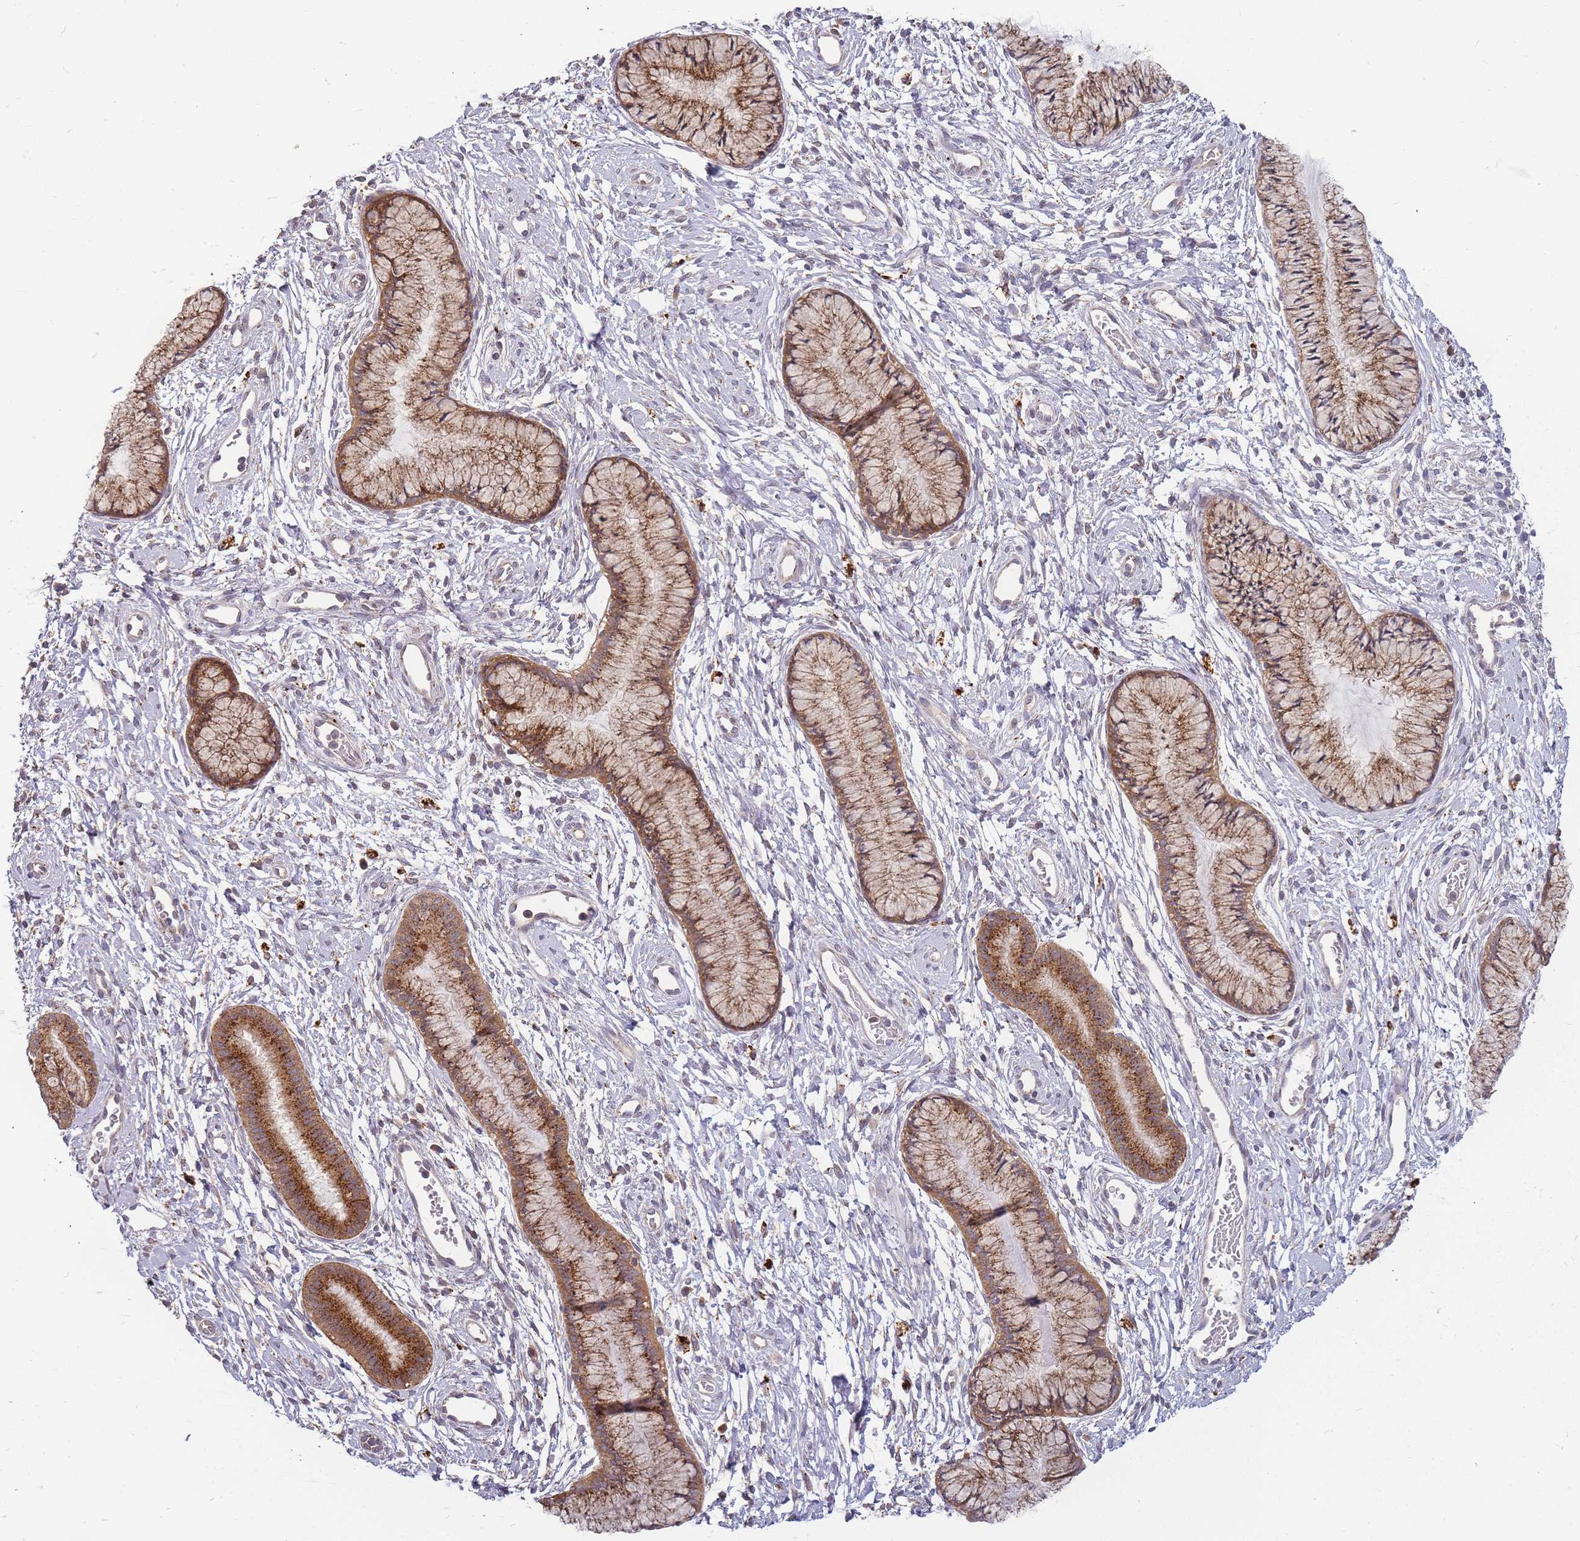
{"staining": {"intensity": "moderate", "quantity": ">75%", "location": "cytoplasmic/membranous"}, "tissue": "cervix", "cell_type": "Glandular cells", "image_type": "normal", "snomed": [{"axis": "morphology", "description": "Normal tissue, NOS"}, {"axis": "topography", "description": "Cervix"}], "caption": "The micrograph shows immunohistochemical staining of benign cervix. There is moderate cytoplasmic/membranous expression is seen in approximately >75% of glandular cells. (Stains: DAB (3,3'-diaminobenzidine) in brown, nuclei in blue, Microscopy: brightfield microscopy at high magnification).", "gene": "ATG5", "patient": {"sex": "female", "age": 42}}